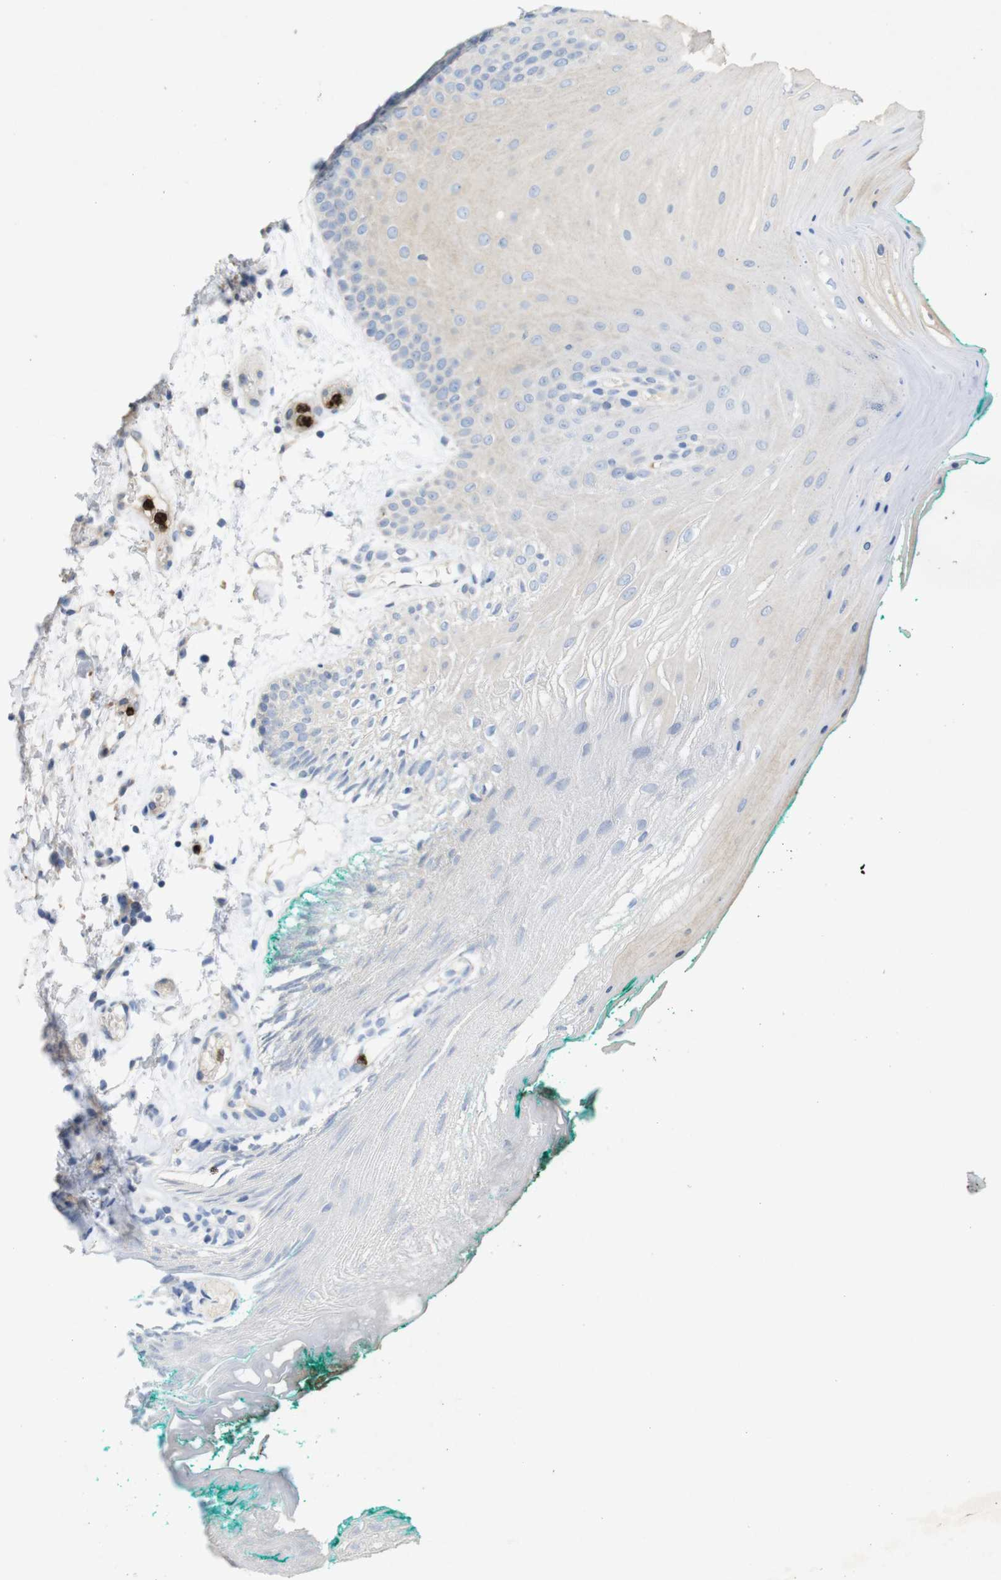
{"staining": {"intensity": "negative", "quantity": "none", "location": "none"}, "tissue": "oral mucosa", "cell_type": "Squamous epithelial cells", "image_type": "normal", "snomed": [{"axis": "morphology", "description": "Normal tissue, NOS"}, {"axis": "topography", "description": "Skeletal muscle"}, {"axis": "topography", "description": "Oral tissue"}], "caption": "This histopathology image is of benign oral mucosa stained with immunohistochemistry to label a protein in brown with the nuclei are counter-stained blue. There is no expression in squamous epithelial cells. (DAB immunohistochemistry (IHC) visualized using brightfield microscopy, high magnification).", "gene": "TSPAN14", "patient": {"sex": "male", "age": 58}}